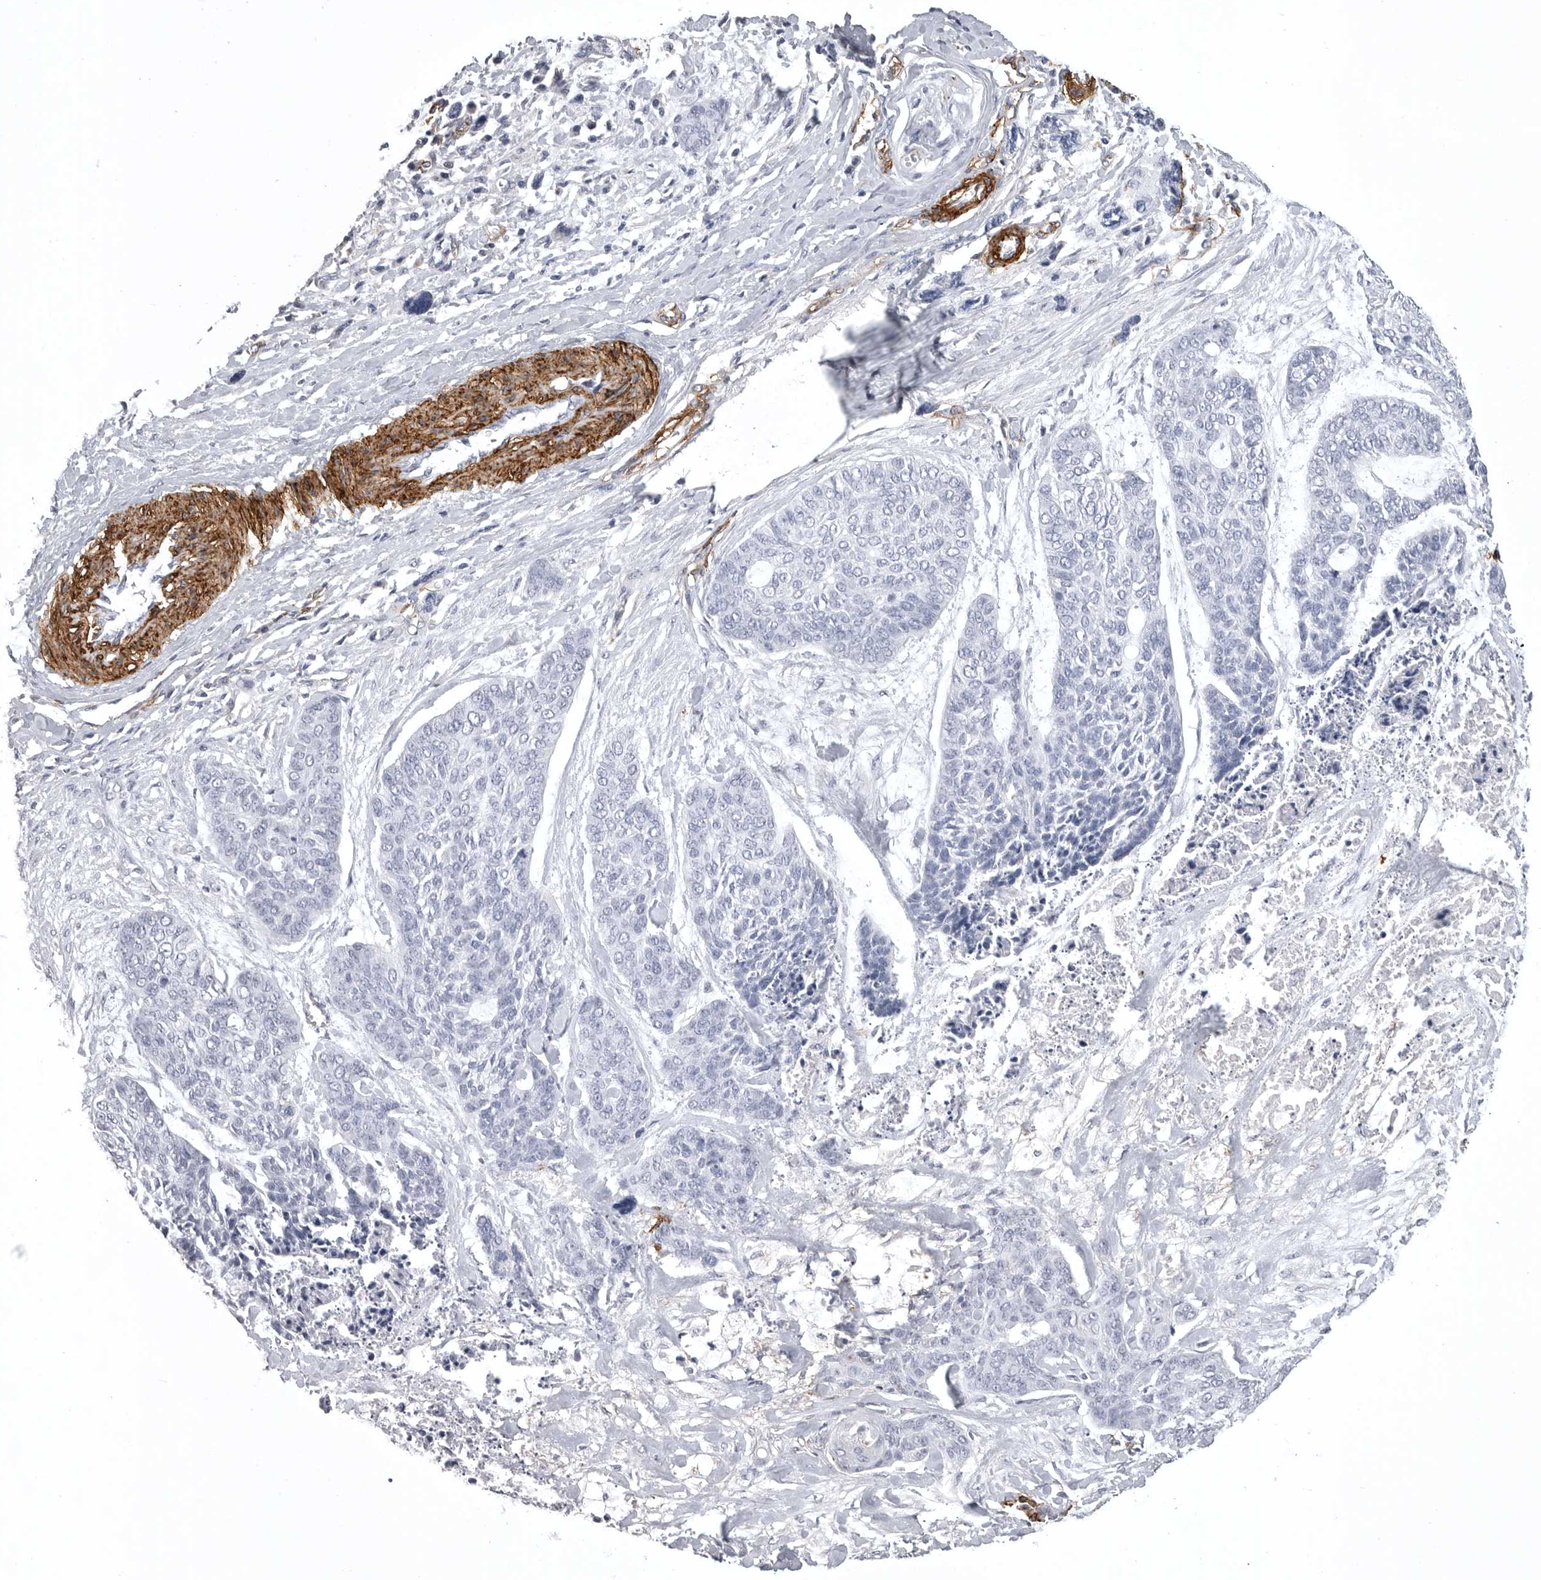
{"staining": {"intensity": "negative", "quantity": "none", "location": "none"}, "tissue": "skin cancer", "cell_type": "Tumor cells", "image_type": "cancer", "snomed": [{"axis": "morphology", "description": "Basal cell carcinoma"}, {"axis": "topography", "description": "Skin"}], "caption": "Immunohistochemical staining of basal cell carcinoma (skin) displays no significant positivity in tumor cells.", "gene": "AOC3", "patient": {"sex": "female", "age": 64}}